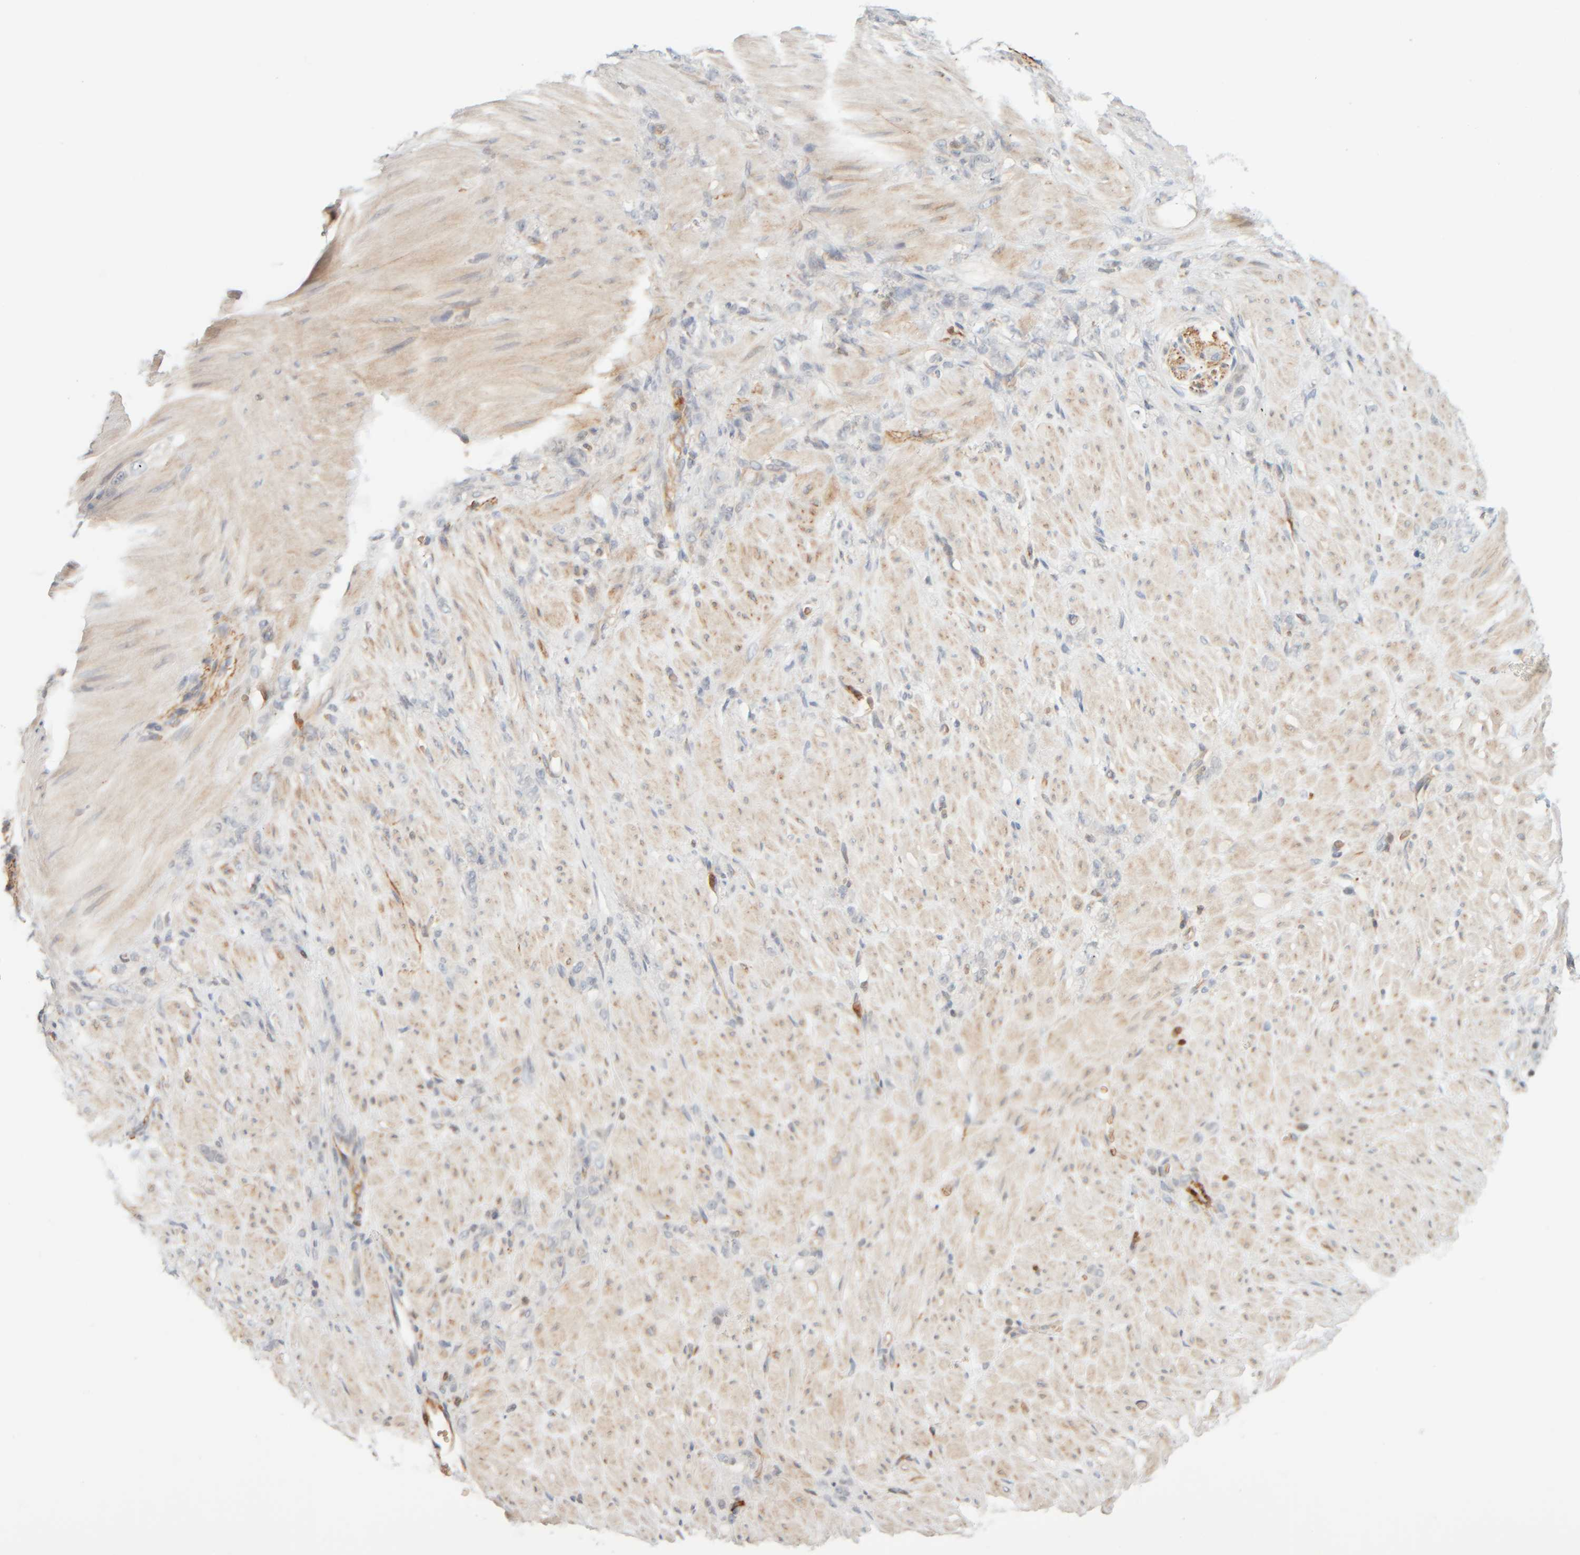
{"staining": {"intensity": "negative", "quantity": "none", "location": "none"}, "tissue": "stomach cancer", "cell_type": "Tumor cells", "image_type": "cancer", "snomed": [{"axis": "morphology", "description": "Normal tissue, NOS"}, {"axis": "morphology", "description": "Adenocarcinoma, NOS"}, {"axis": "topography", "description": "Stomach"}], "caption": "Immunohistochemistry (IHC) micrograph of neoplastic tissue: stomach adenocarcinoma stained with DAB reveals no significant protein positivity in tumor cells. Brightfield microscopy of immunohistochemistry (IHC) stained with DAB (brown) and hematoxylin (blue), captured at high magnification.", "gene": "PTGES3L-AARSD1", "patient": {"sex": "male", "age": 82}}